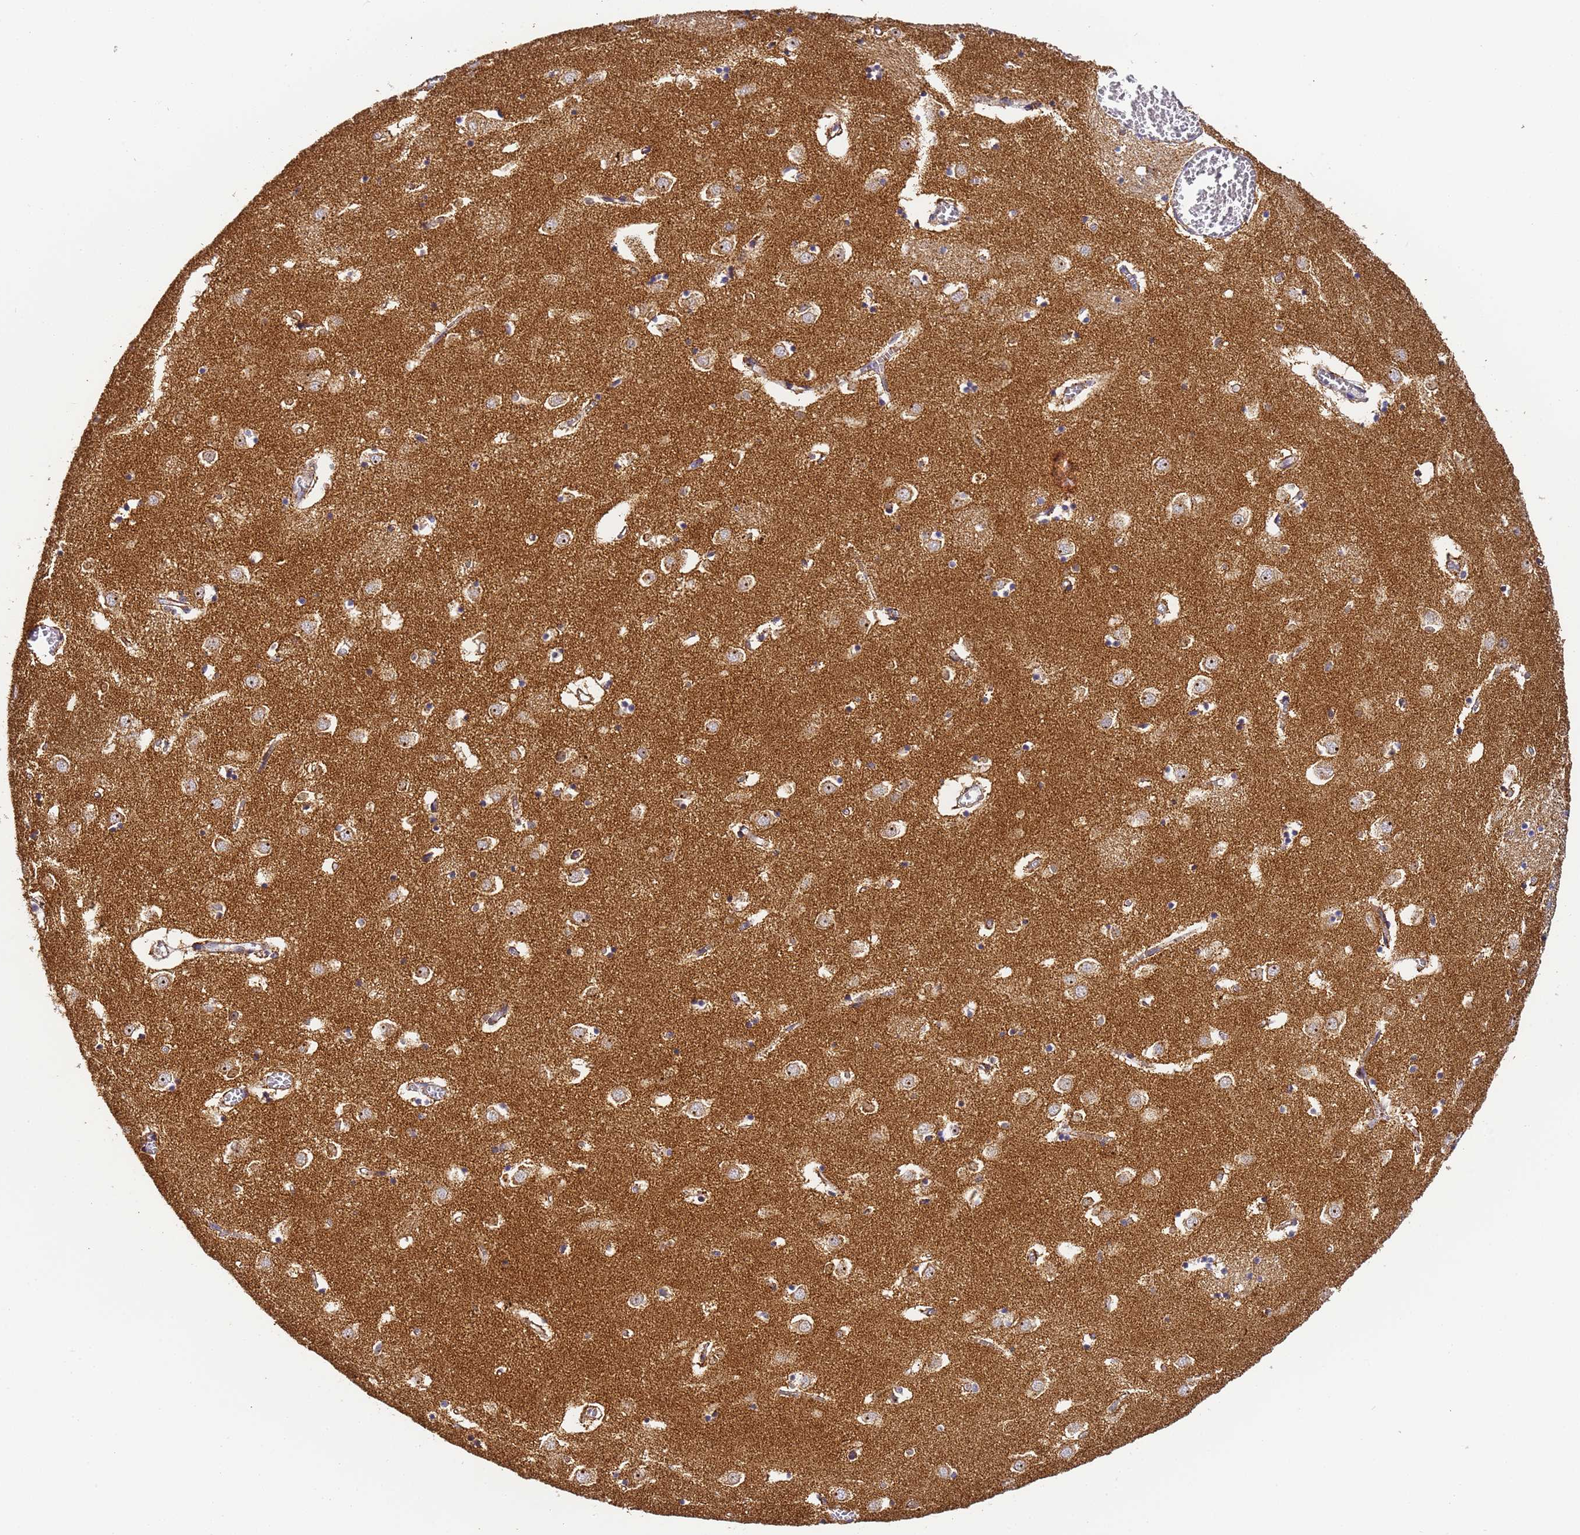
{"staining": {"intensity": "moderate", "quantity": "<25%", "location": "cytoplasmic/membranous"}, "tissue": "caudate", "cell_type": "Glial cells", "image_type": "normal", "snomed": [{"axis": "morphology", "description": "Normal tissue, NOS"}, {"axis": "topography", "description": "Lateral ventricle wall"}], "caption": "Immunohistochemistry (IHC) histopathology image of unremarkable human caudate stained for a protein (brown), which displays low levels of moderate cytoplasmic/membranous expression in about <25% of glial cells.", "gene": "FRG2B", "patient": {"sex": "male", "age": 70}}